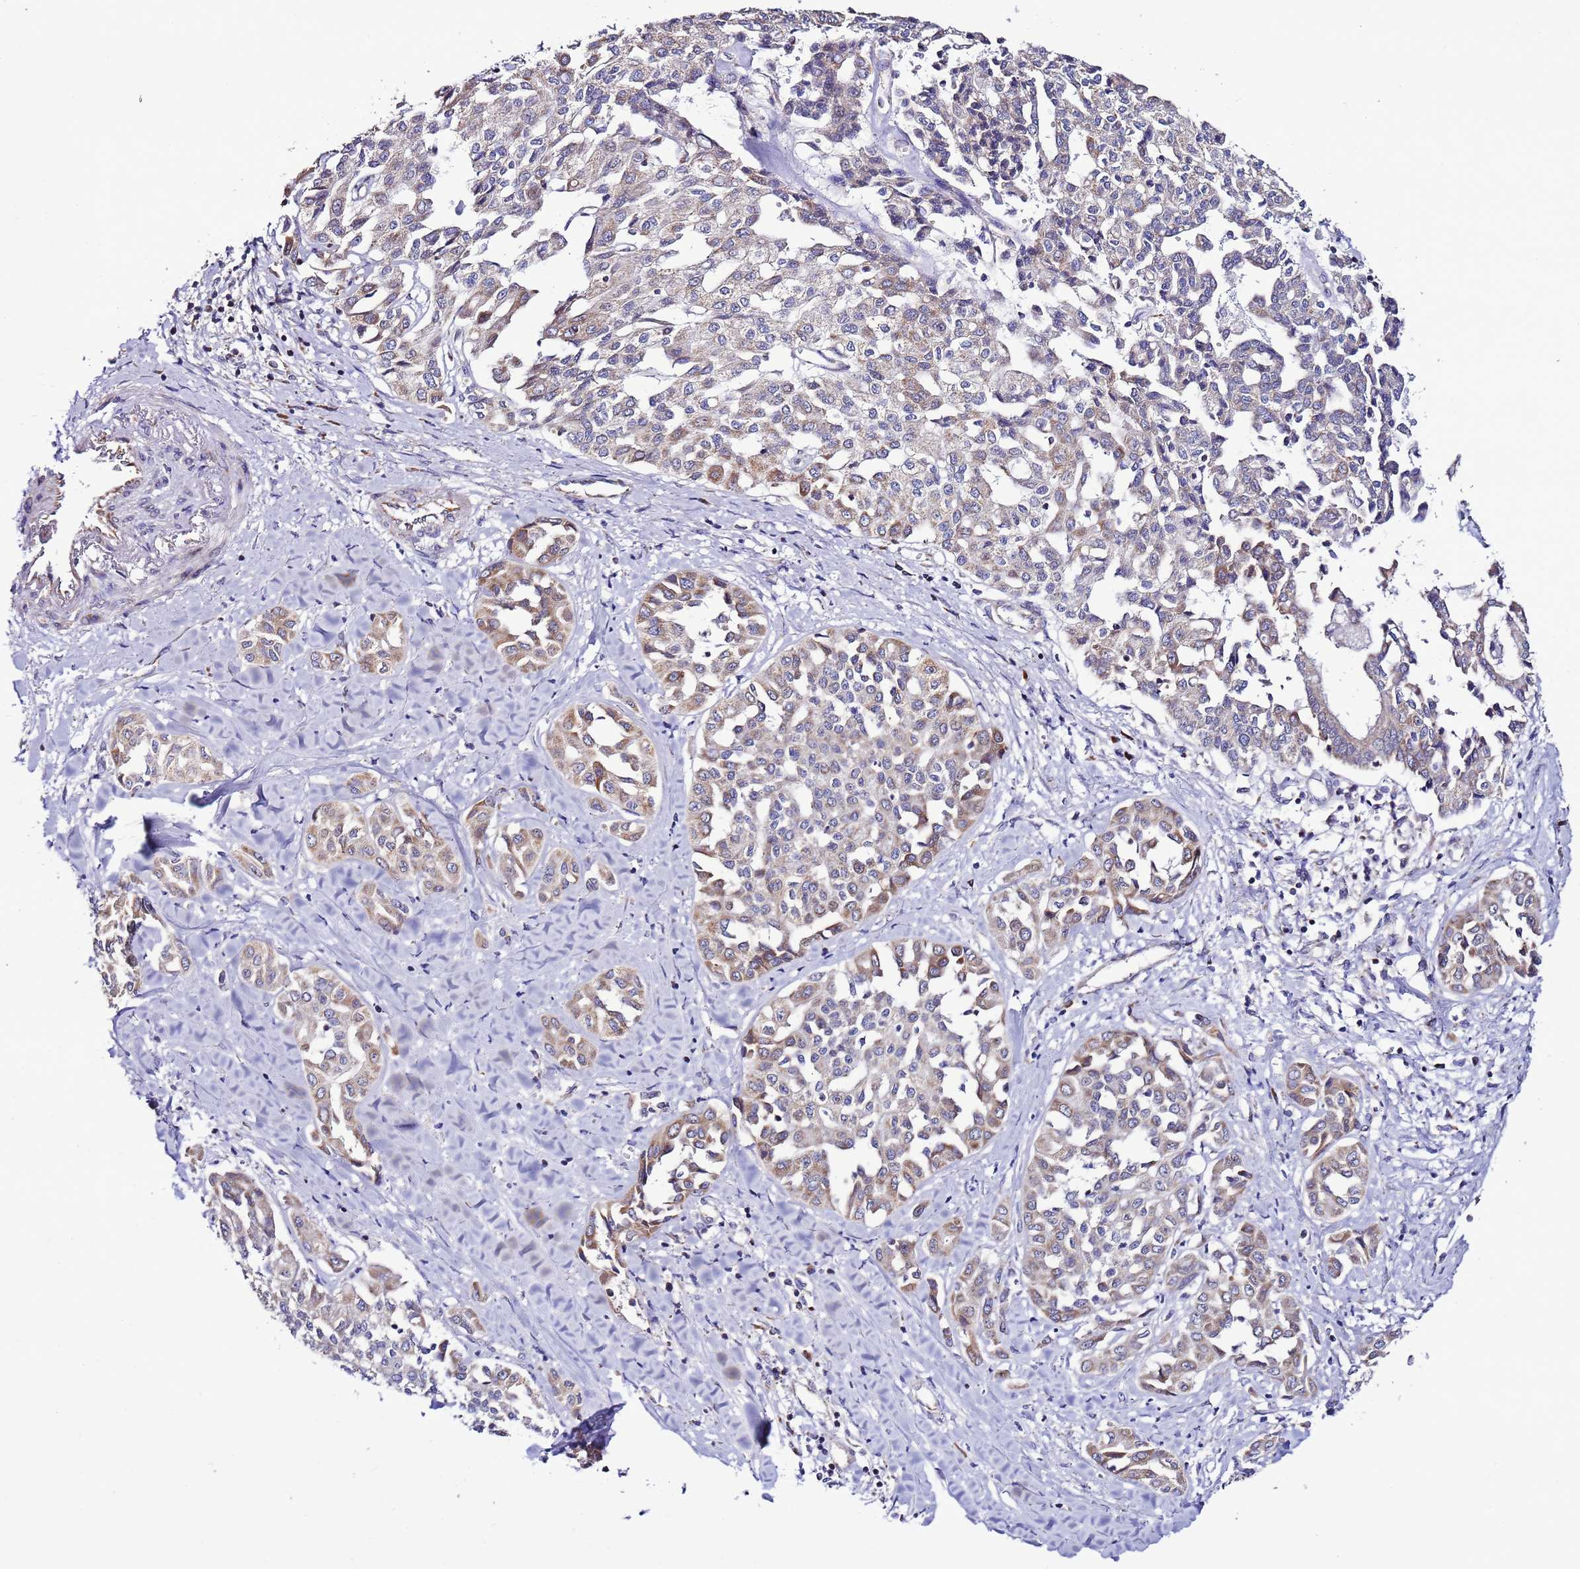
{"staining": {"intensity": "moderate", "quantity": "<25%", "location": "cytoplasmic/membranous"}, "tissue": "liver cancer", "cell_type": "Tumor cells", "image_type": "cancer", "snomed": [{"axis": "morphology", "description": "Cholangiocarcinoma"}, {"axis": "topography", "description": "Liver"}], "caption": "An immunohistochemistry (IHC) image of neoplastic tissue is shown. Protein staining in brown highlights moderate cytoplasmic/membranous positivity in liver cancer (cholangiocarcinoma) within tumor cells.", "gene": "AHI1", "patient": {"sex": "female", "age": 77}}